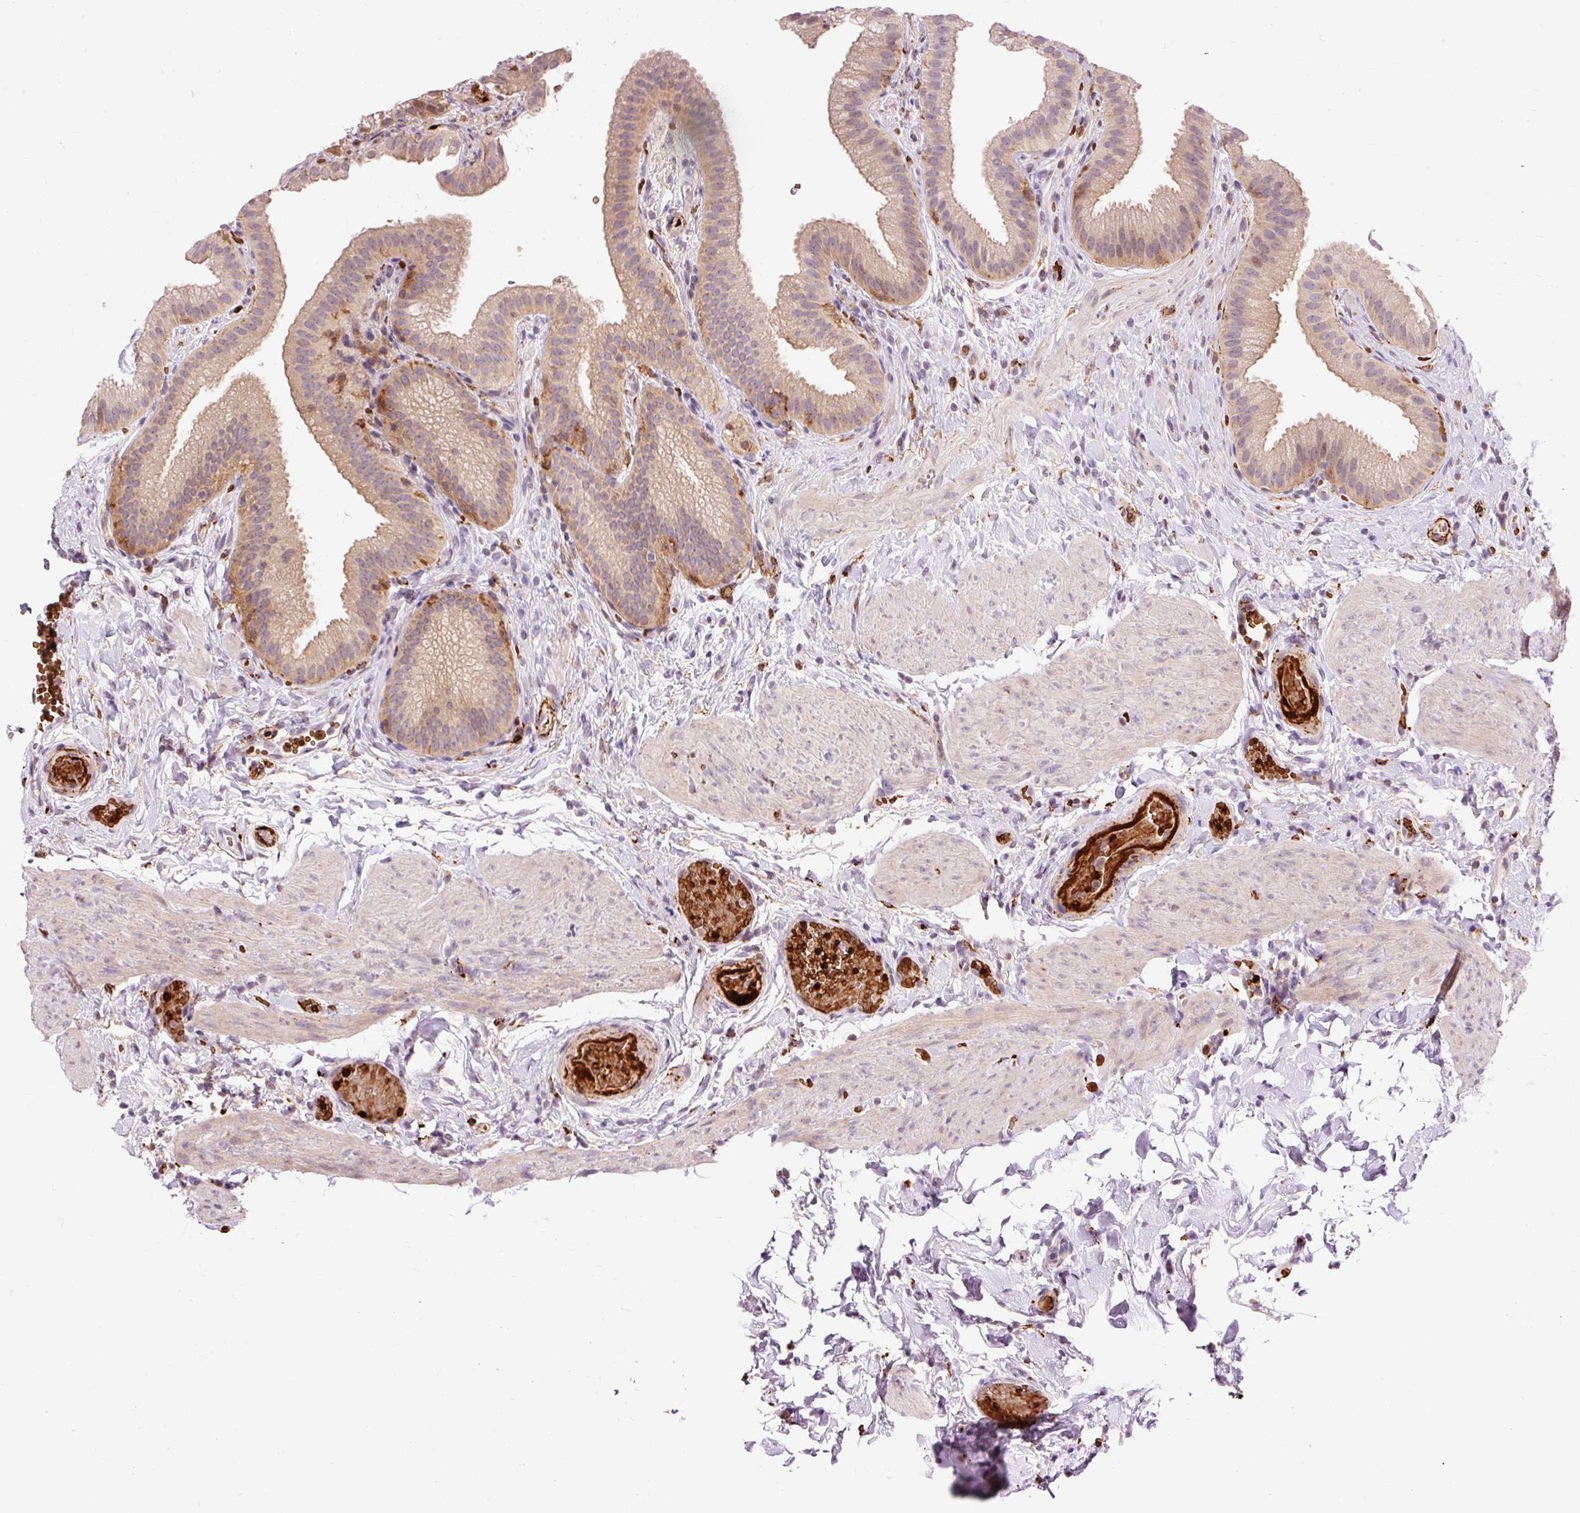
{"staining": {"intensity": "weak", "quantity": ">75%", "location": "cytoplasmic/membranous"}, "tissue": "gallbladder", "cell_type": "Glandular cells", "image_type": "normal", "snomed": [{"axis": "morphology", "description": "Normal tissue, NOS"}, {"axis": "topography", "description": "Gallbladder"}], "caption": "Gallbladder stained with IHC shows weak cytoplasmic/membranous staining in about >75% of glandular cells.", "gene": "CEBPZ", "patient": {"sex": "female", "age": 63}}